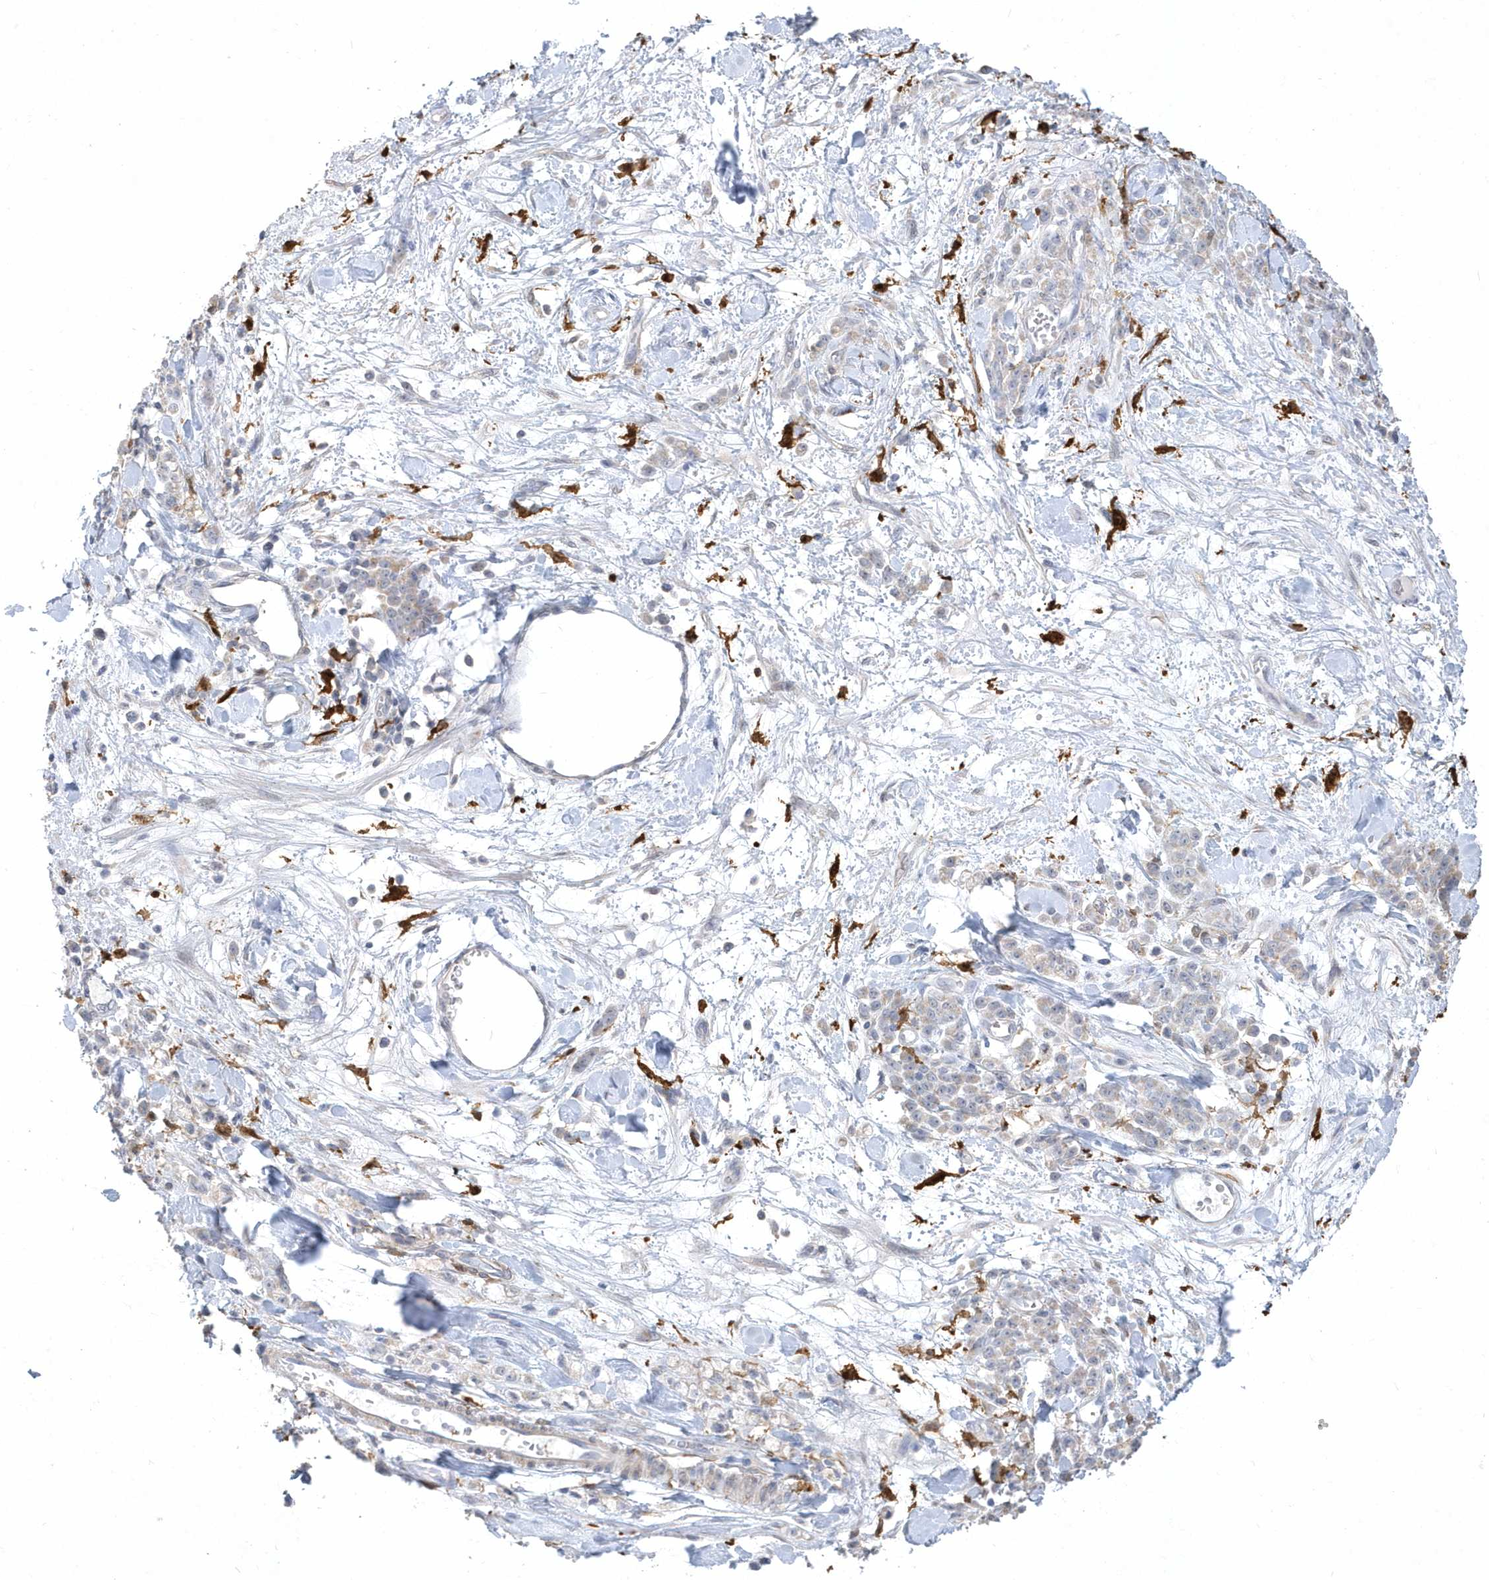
{"staining": {"intensity": "negative", "quantity": "none", "location": "none"}, "tissue": "stomach cancer", "cell_type": "Tumor cells", "image_type": "cancer", "snomed": [{"axis": "morphology", "description": "Normal tissue, NOS"}, {"axis": "morphology", "description": "Adenocarcinoma, NOS"}, {"axis": "topography", "description": "Stomach"}], "caption": "Immunohistochemistry (IHC) micrograph of neoplastic tissue: stomach cancer (adenocarcinoma) stained with DAB (3,3'-diaminobenzidine) exhibits no significant protein staining in tumor cells.", "gene": "TSPEAR", "patient": {"sex": "male", "age": 82}}